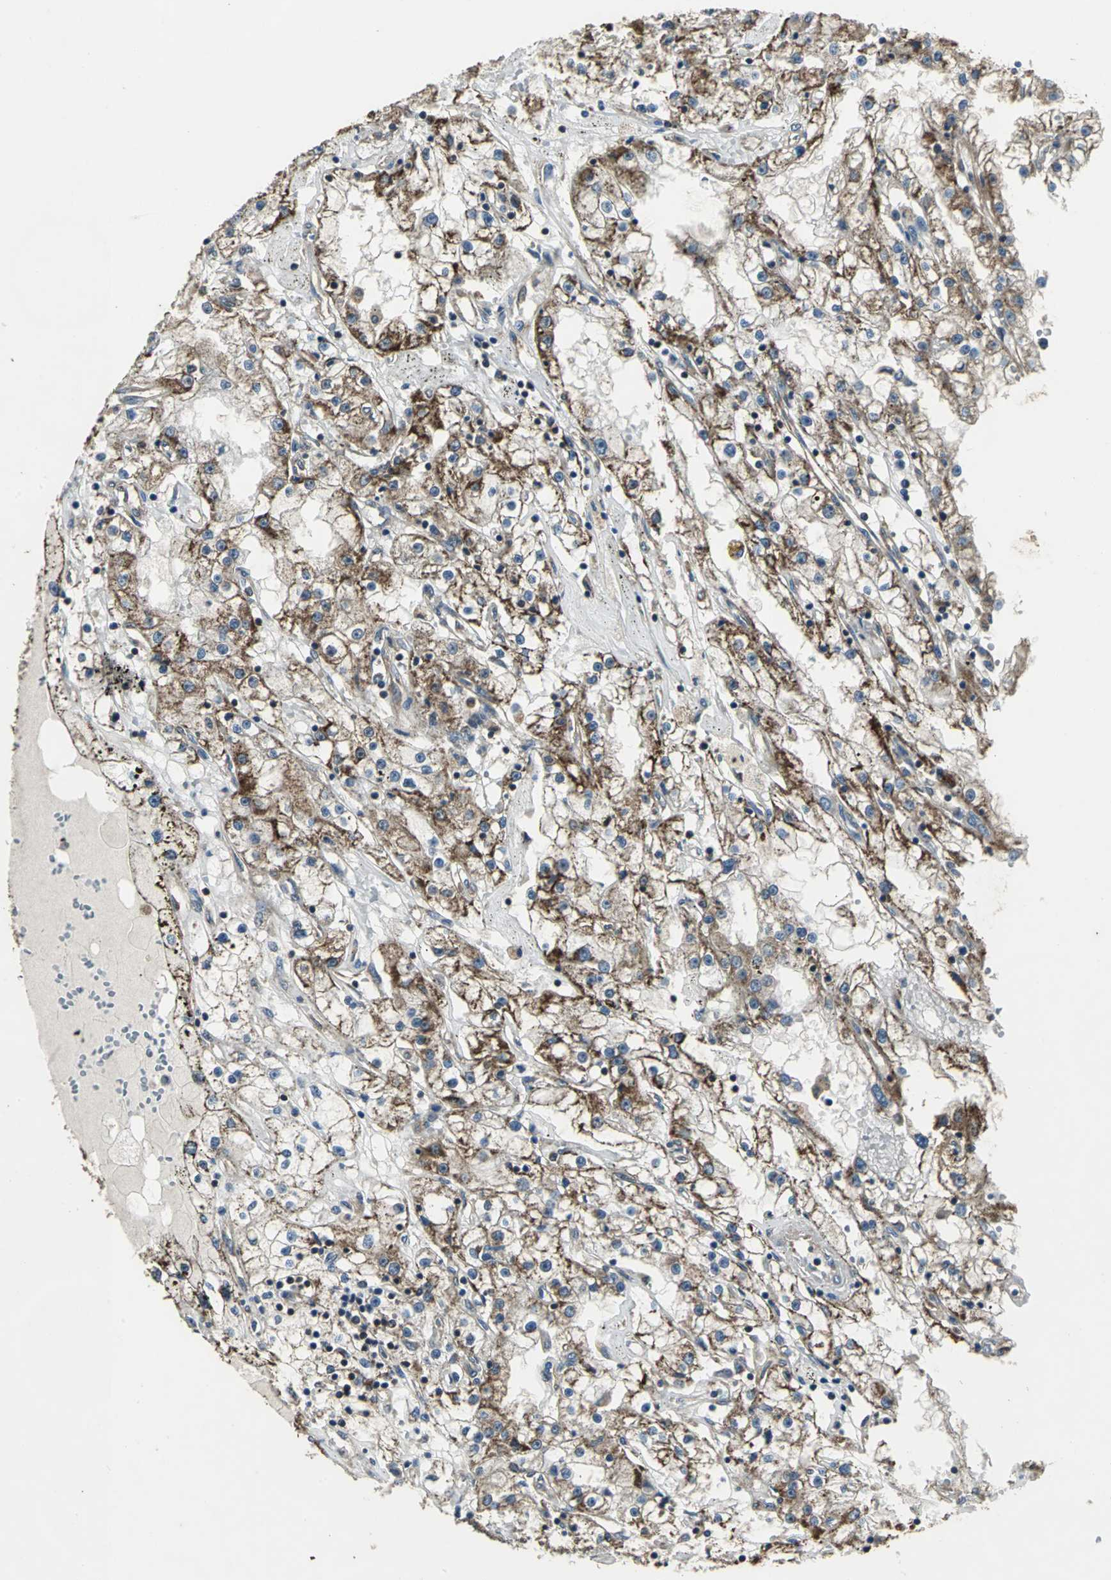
{"staining": {"intensity": "moderate", "quantity": ">75%", "location": "cytoplasmic/membranous"}, "tissue": "renal cancer", "cell_type": "Tumor cells", "image_type": "cancer", "snomed": [{"axis": "morphology", "description": "Adenocarcinoma, NOS"}, {"axis": "topography", "description": "Kidney"}], "caption": "Immunohistochemistry (IHC) histopathology image of renal cancer (adenocarcinoma) stained for a protein (brown), which exhibits medium levels of moderate cytoplasmic/membranous positivity in about >75% of tumor cells.", "gene": "IRF3", "patient": {"sex": "male", "age": 56}}